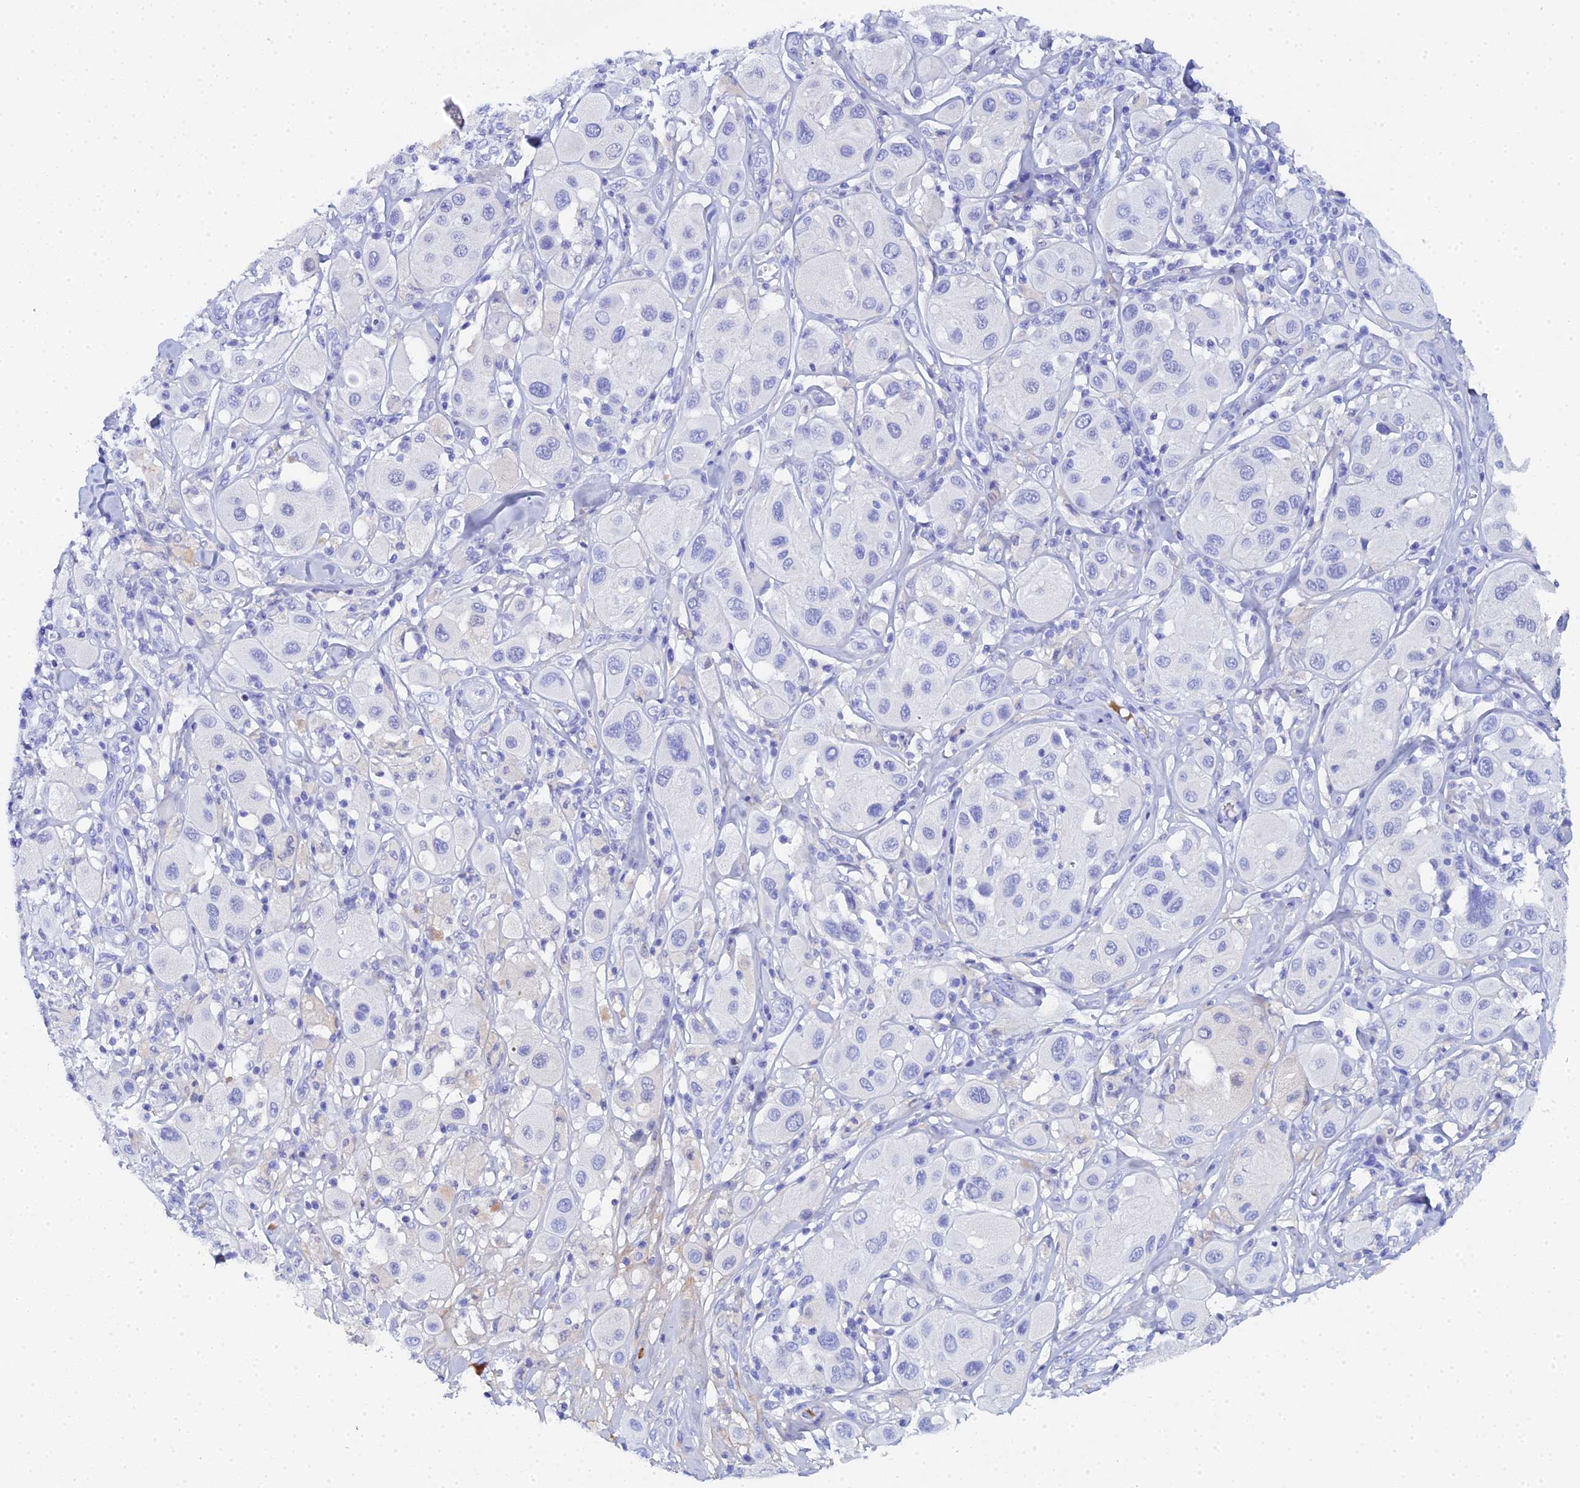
{"staining": {"intensity": "negative", "quantity": "none", "location": "none"}, "tissue": "melanoma", "cell_type": "Tumor cells", "image_type": "cancer", "snomed": [{"axis": "morphology", "description": "Malignant melanoma, Metastatic site"}, {"axis": "topography", "description": "Skin"}], "caption": "This is a histopathology image of IHC staining of malignant melanoma (metastatic site), which shows no staining in tumor cells.", "gene": "CELA3A", "patient": {"sex": "male", "age": 41}}